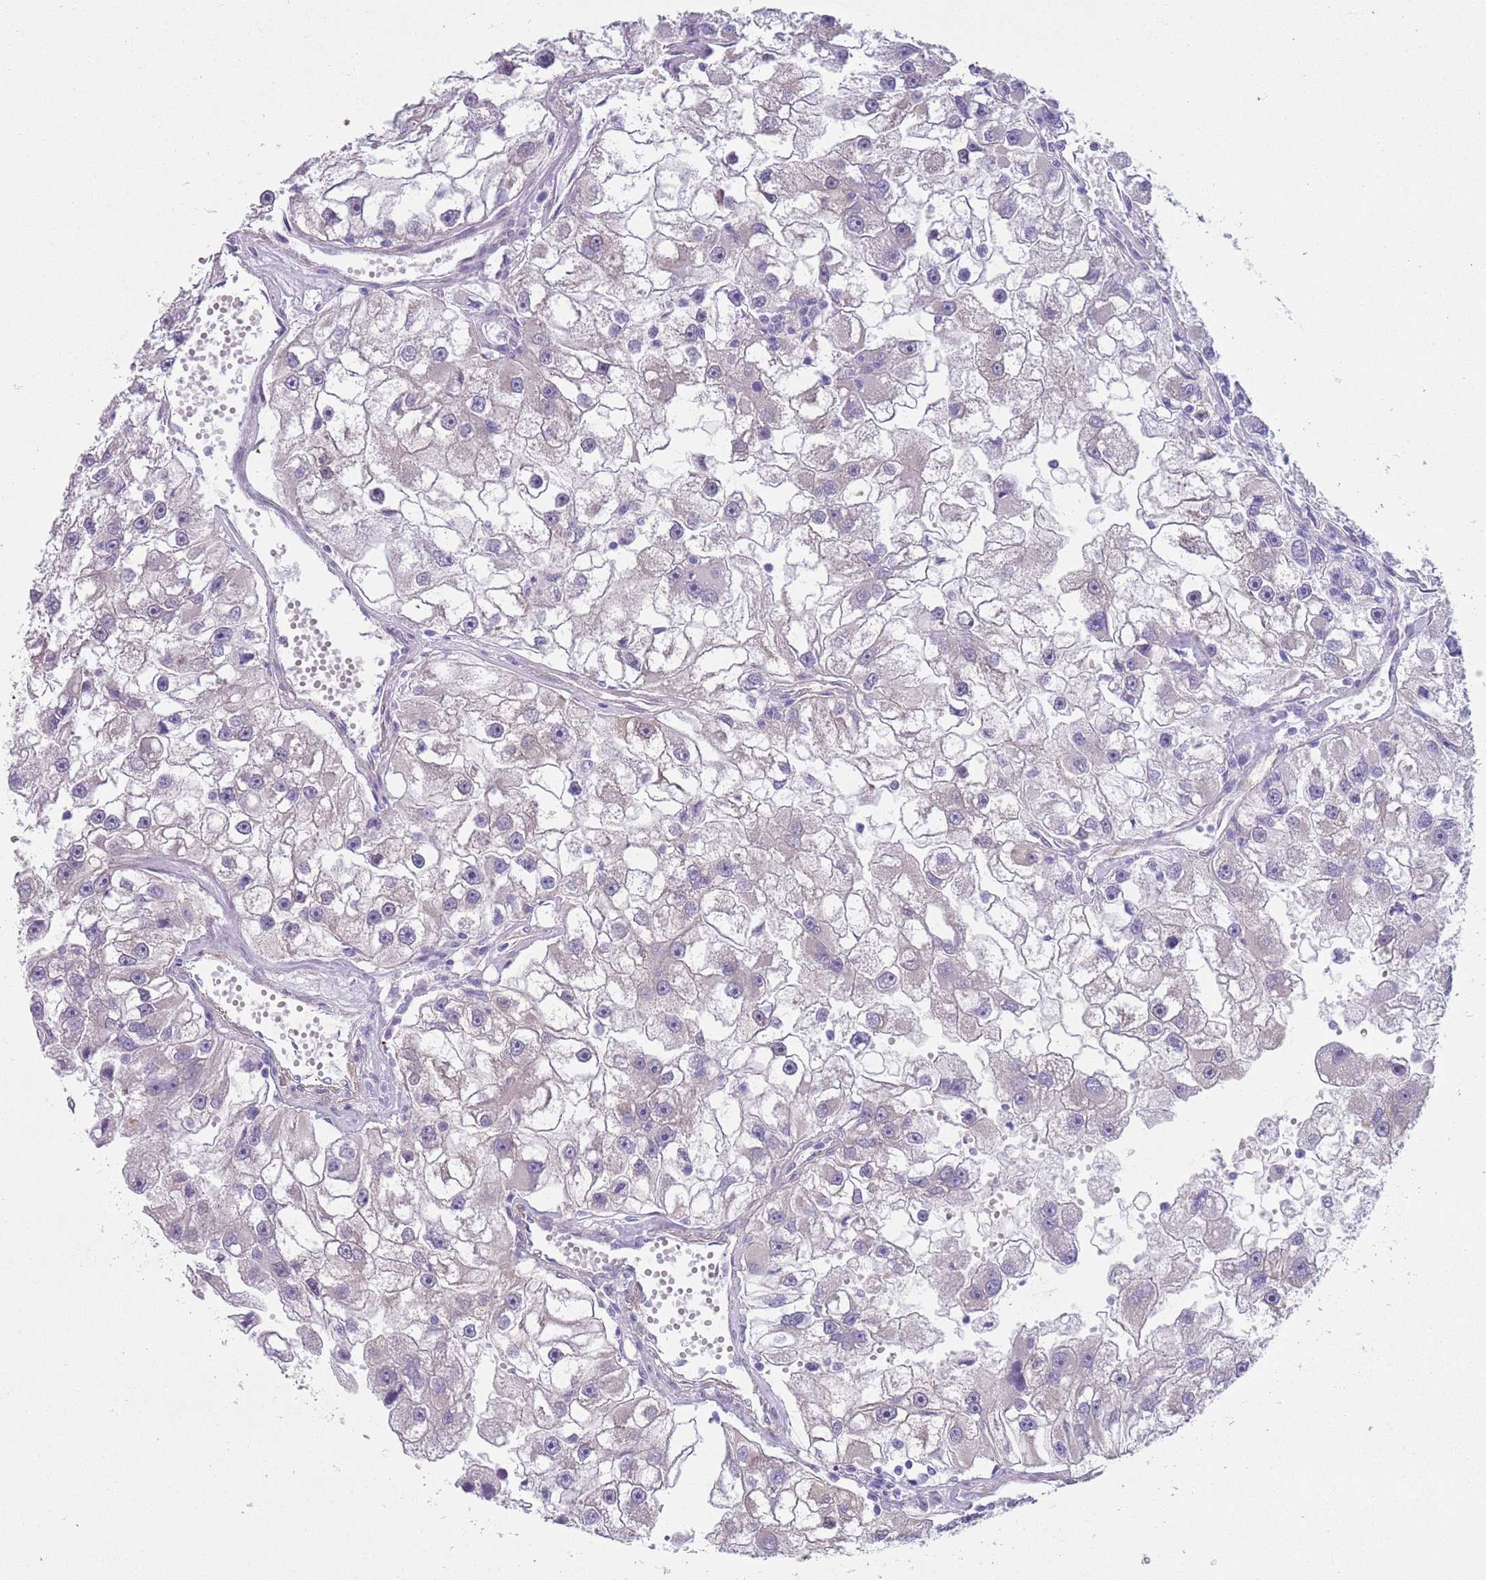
{"staining": {"intensity": "negative", "quantity": "none", "location": "none"}, "tissue": "renal cancer", "cell_type": "Tumor cells", "image_type": "cancer", "snomed": [{"axis": "morphology", "description": "Adenocarcinoma, NOS"}, {"axis": "topography", "description": "Kidney"}], "caption": "This is an IHC photomicrograph of human renal adenocarcinoma. There is no expression in tumor cells.", "gene": "TSGA13", "patient": {"sex": "male", "age": 63}}